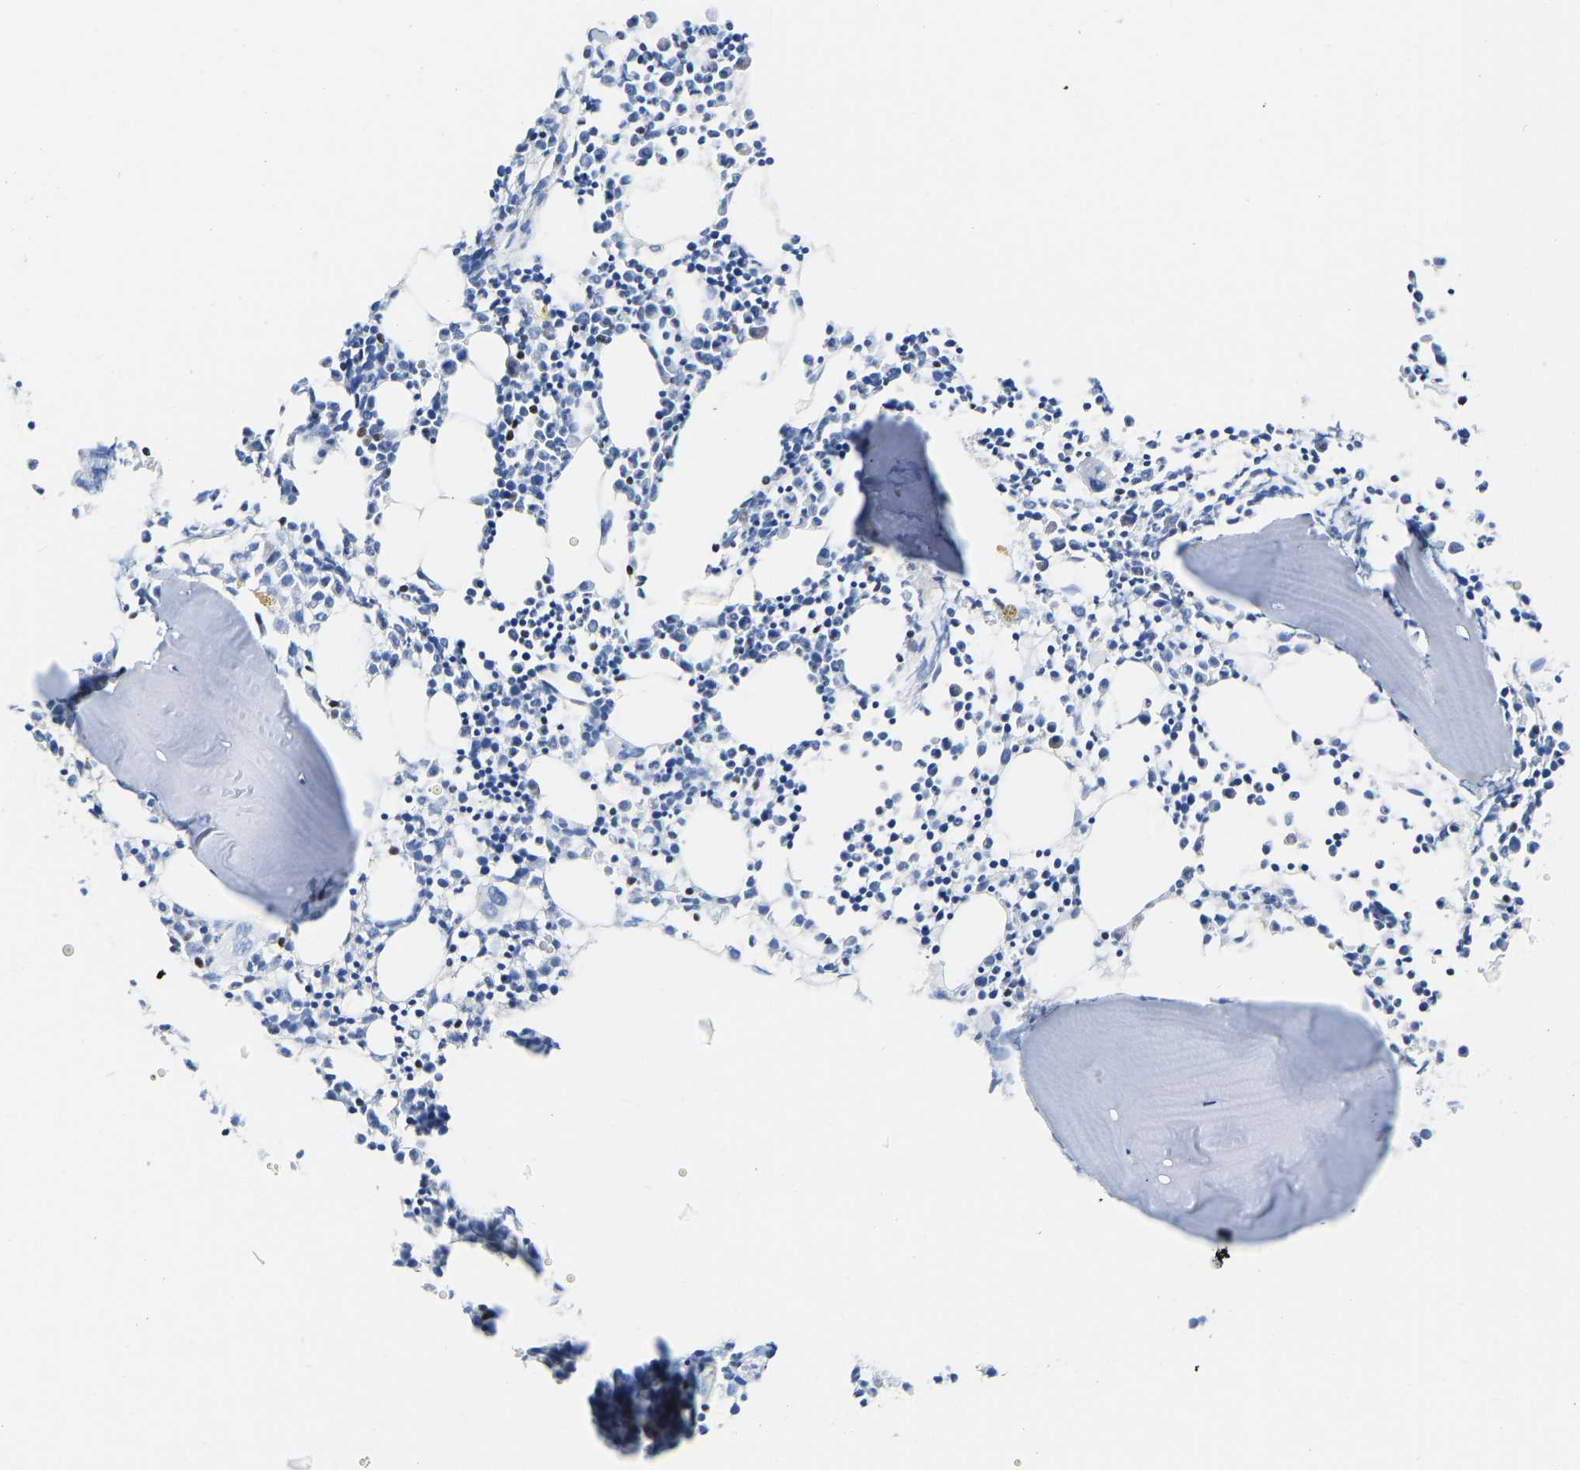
{"staining": {"intensity": "strong", "quantity": "<25%", "location": "nuclear"}, "tissue": "bone marrow", "cell_type": "Hematopoietic cells", "image_type": "normal", "snomed": [{"axis": "morphology", "description": "Normal tissue, NOS"}, {"axis": "morphology", "description": "Inflammation, NOS"}, {"axis": "topography", "description": "Bone marrow"}], "caption": "Immunohistochemical staining of benign human bone marrow demonstrates strong nuclear protein positivity in approximately <25% of hematopoietic cells.", "gene": "TCF7", "patient": {"sex": "male", "age": 25}}